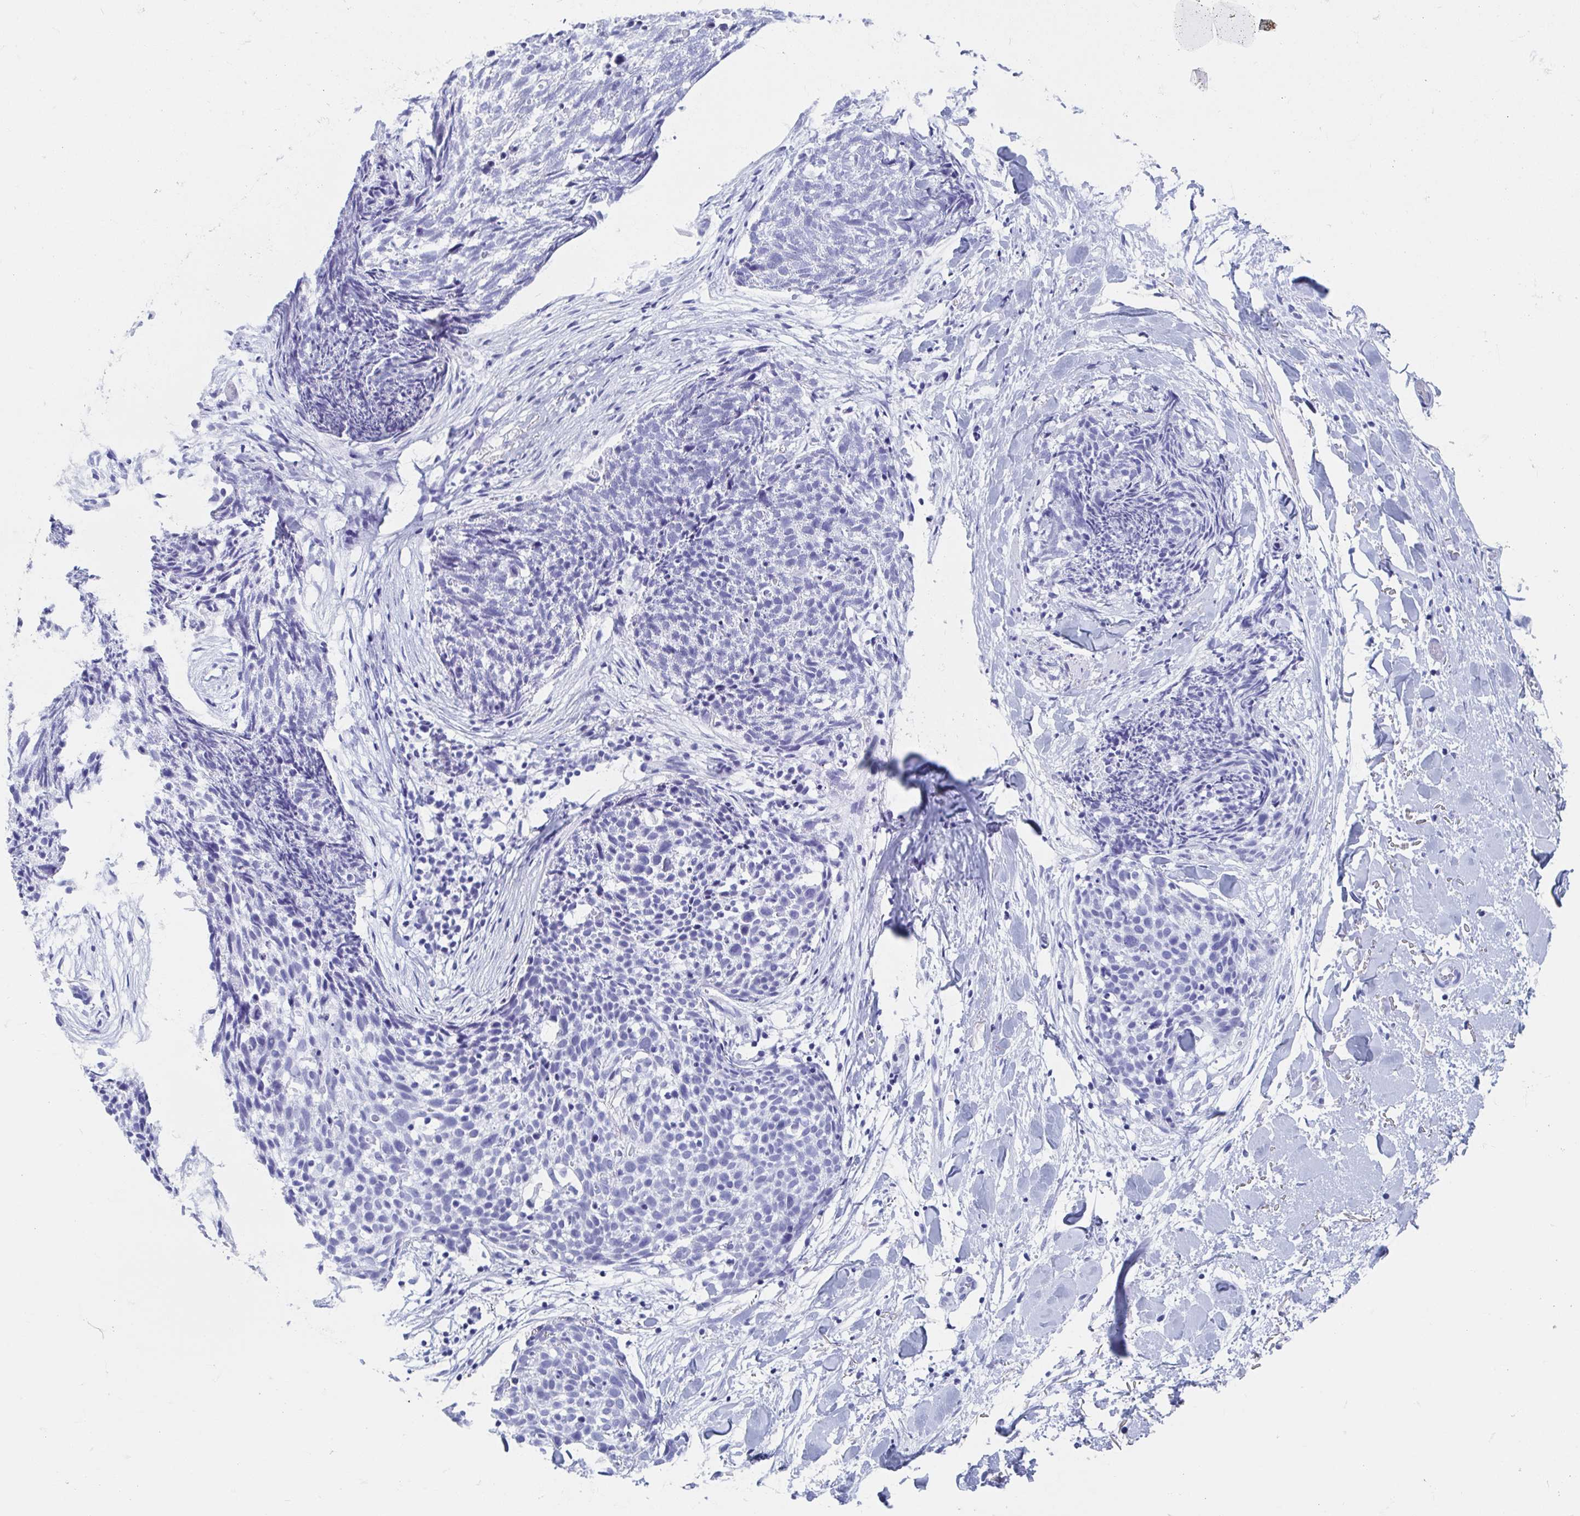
{"staining": {"intensity": "negative", "quantity": "none", "location": "none"}, "tissue": "skin cancer", "cell_type": "Tumor cells", "image_type": "cancer", "snomed": [{"axis": "morphology", "description": "Squamous cell carcinoma, NOS"}, {"axis": "topography", "description": "Skin"}, {"axis": "topography", "description": "Vulva"}], "caption": "Protein analysis of skin squamous cell carcinoma reveals no significant staining in tumor cells. (DAB (3,3'-diaminobenzidine) IHC, high magnification).", "gene": "HDGFL1", "patient": {"sex": "female", "age": 75}}